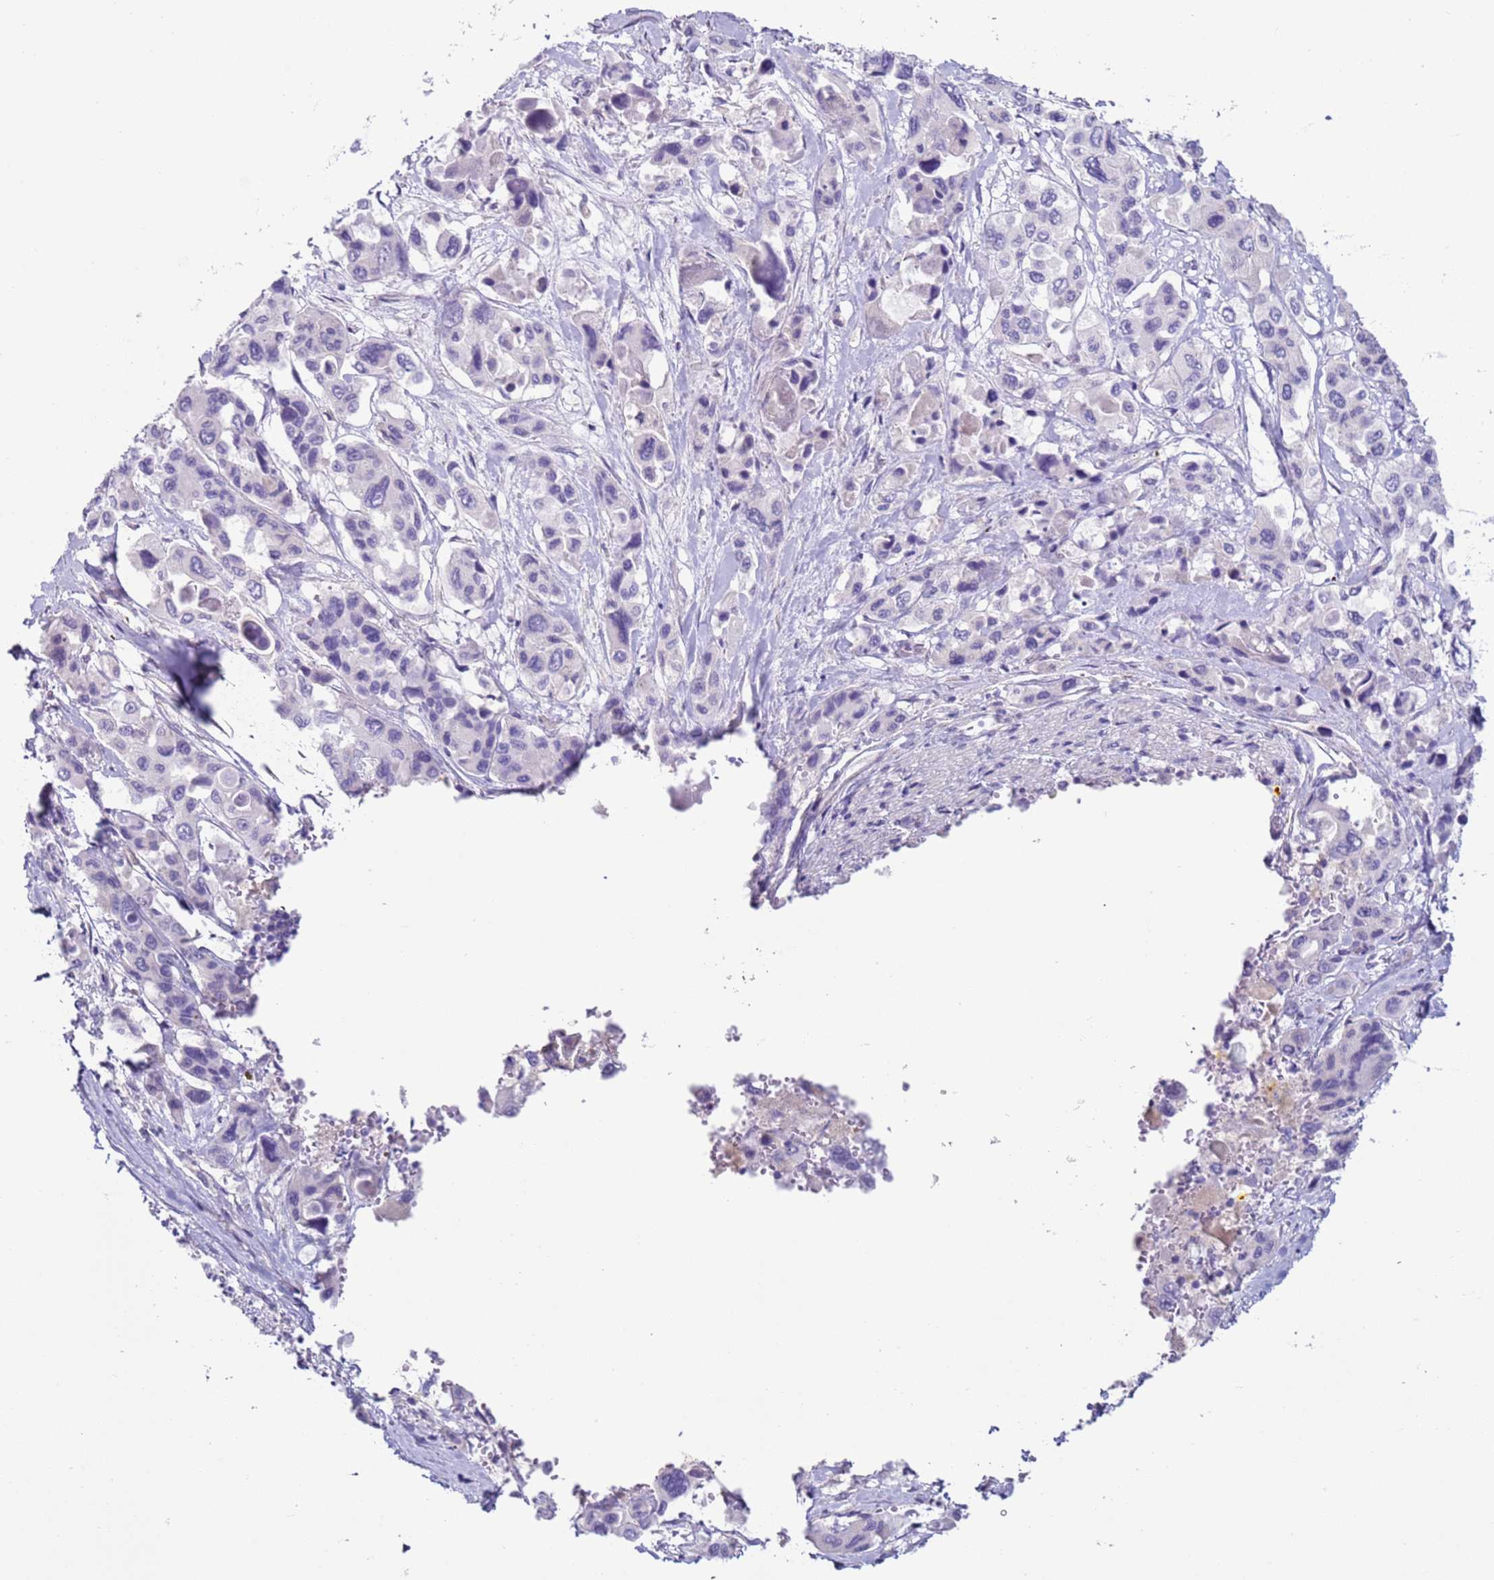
{"staining": {"intensity": "negative", "quantity": "none", "location": "none"}, "tissue": "pancreatic cancer", "cell_type": "Tumor cells", "image_type": "cancer", "snomed": [{"axis": "morphology", "description": "Adenocarcinoma, NOS"}, {"axis": "topography", "description": "Pancreas"}], "caption": "High power microscopy photomicrograph of an IHC histopathology image of adenocarcinoma (pancreatic), revealing no significant staining in tumor cells.", "gene": "NPAP1", "patient": {"sex": "male", "age": 92}}